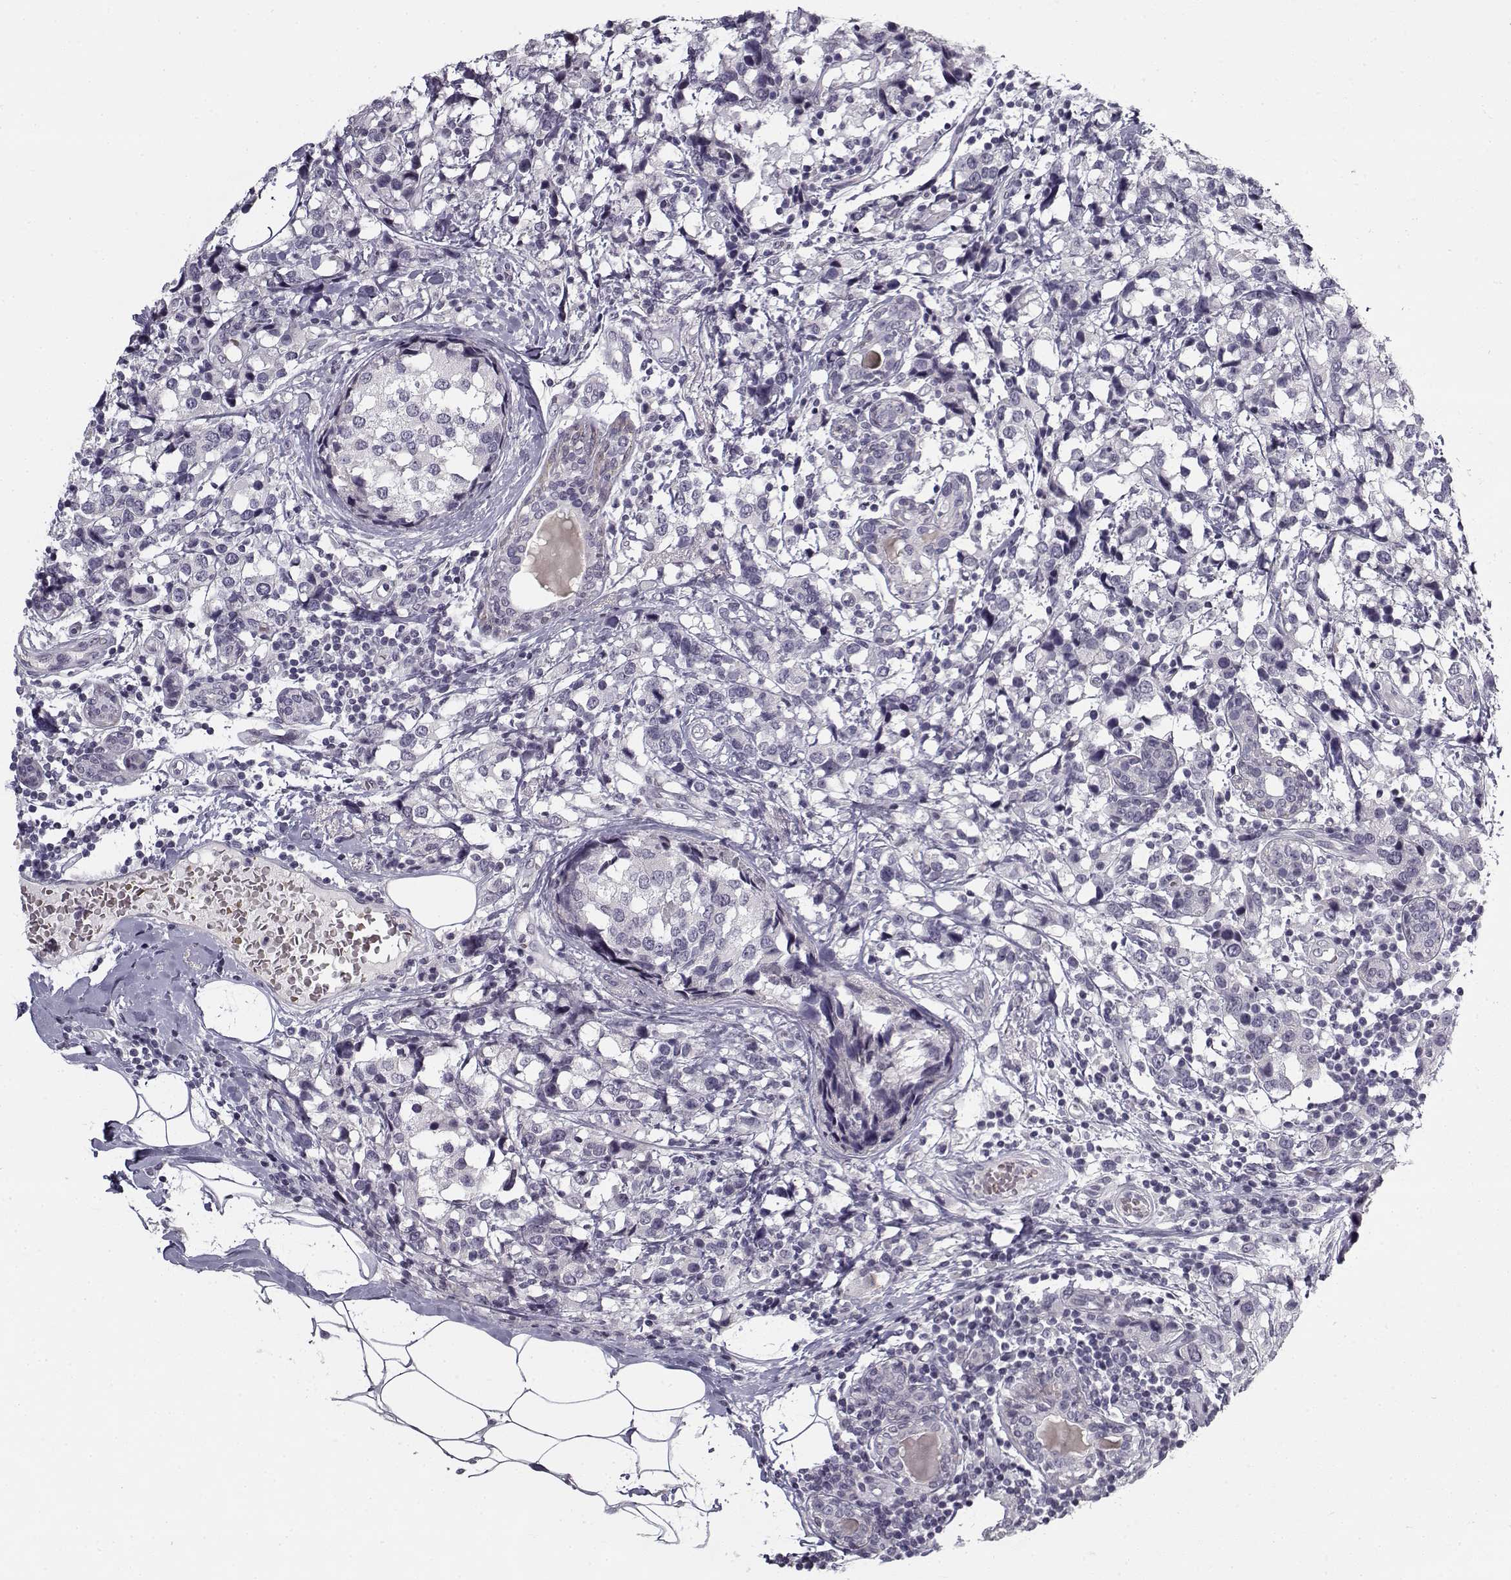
{"staining": {"intensity": "negative", "quantity": "none", "location": "none"}, "tissue": "breast cancer", "cell_type": "Tumor cells", "image_type": "cancer", "snomed": [{"axis": "morphology", "description": "Lobular carcinoma"}, {"axis": "topography", "description": "Breast"}], "caption": "Lobular carcinoma (breast) was stained to show a protein in brown. There is no significant positivity in tumor cells.", "gene": "SNCA", "patient": {"sex": "female", "age": 59}}